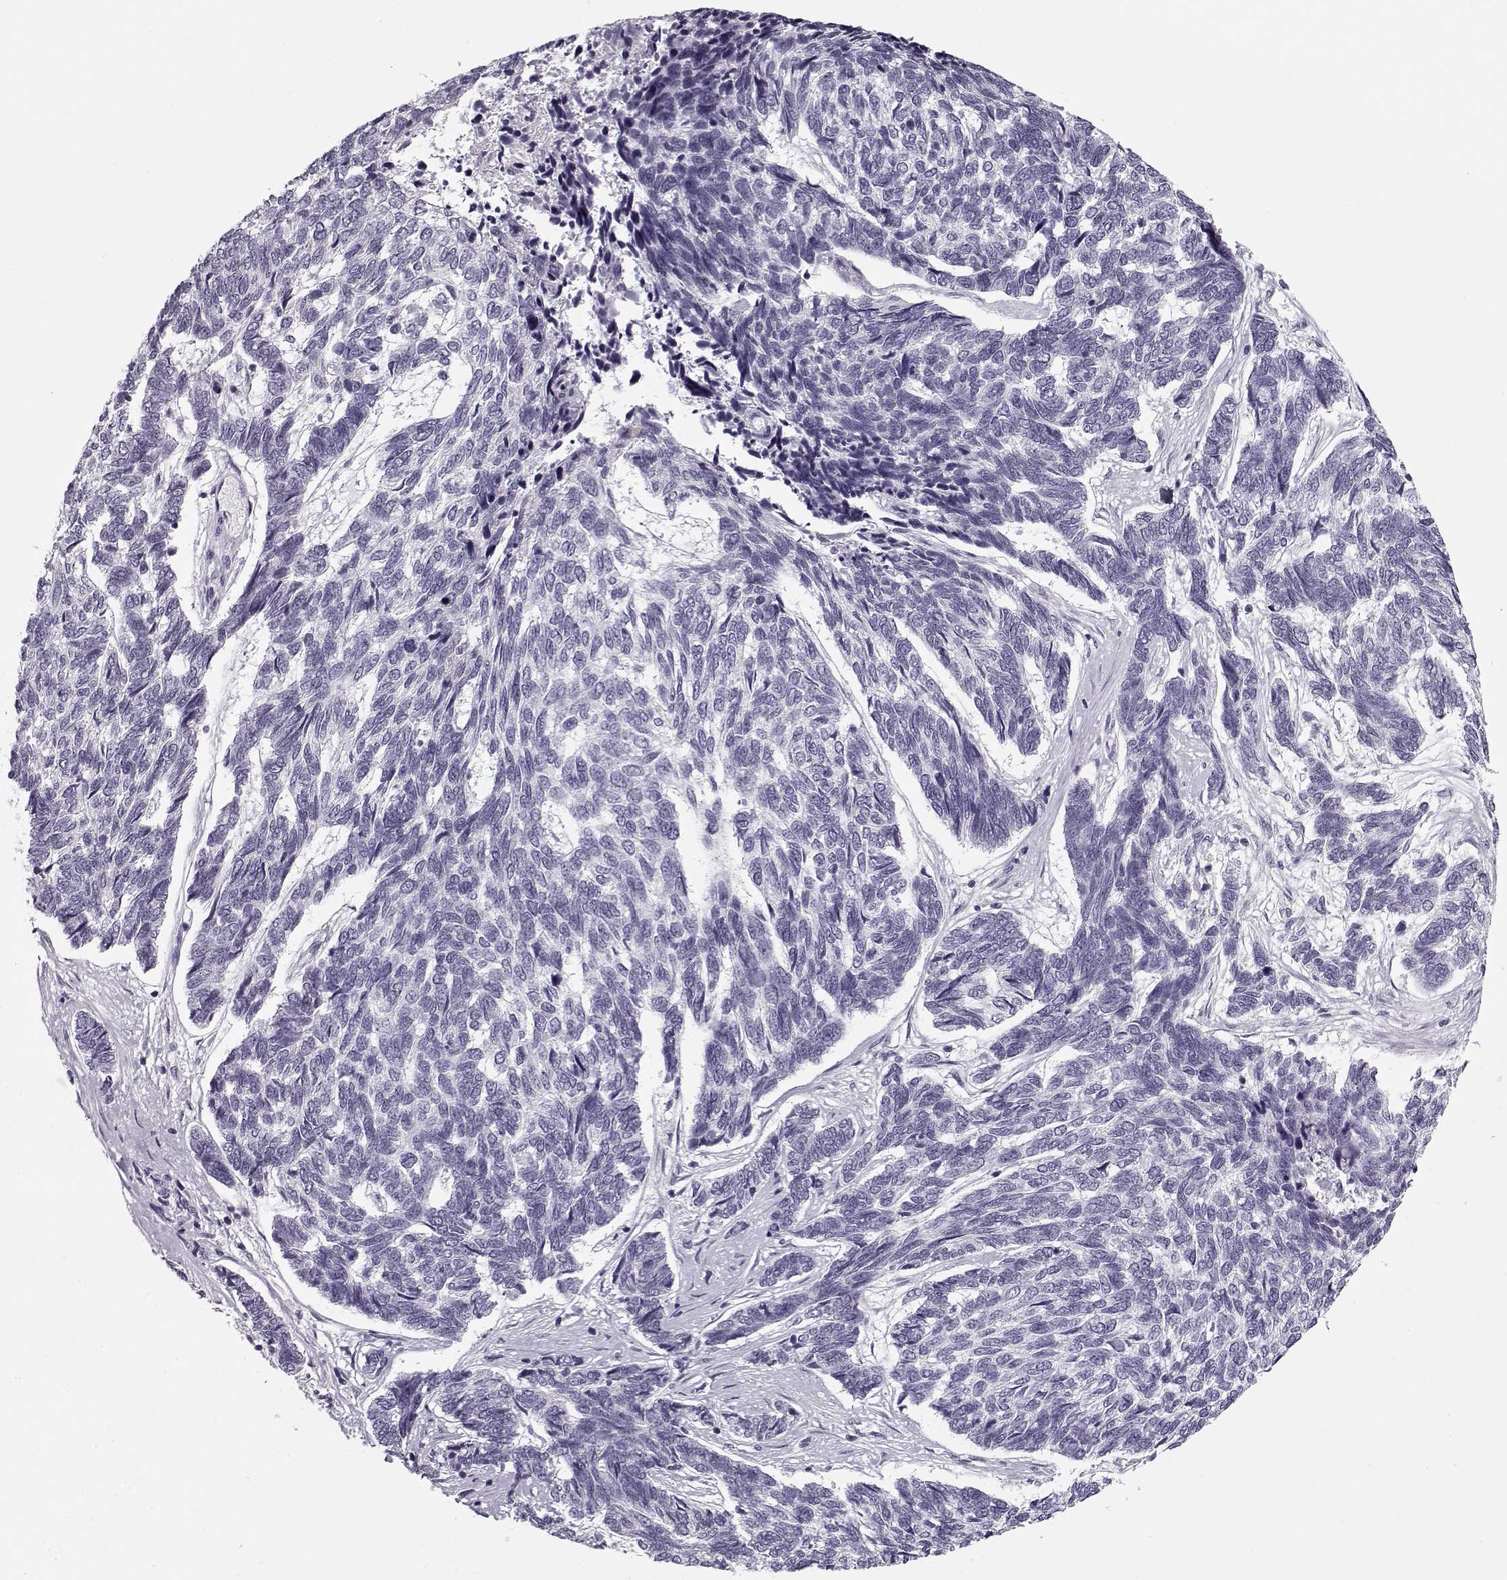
{"staining": {"intensity": "negative", "quantity": "none", "location": "none"}, "tissue": "skin cancer", "cell_type": "Tumor cells", "image_type": "cancer", "snomed": [{"axis": "morphology", "description": "Basal cell carcinoma"}, {"axis": "topography", "description": "Skin"}], "caption": "Tumor cells are negative for brown protein staining in skin cancer.", "gene": "PNMT", "patient": {"sex": "female", "age": 65}}